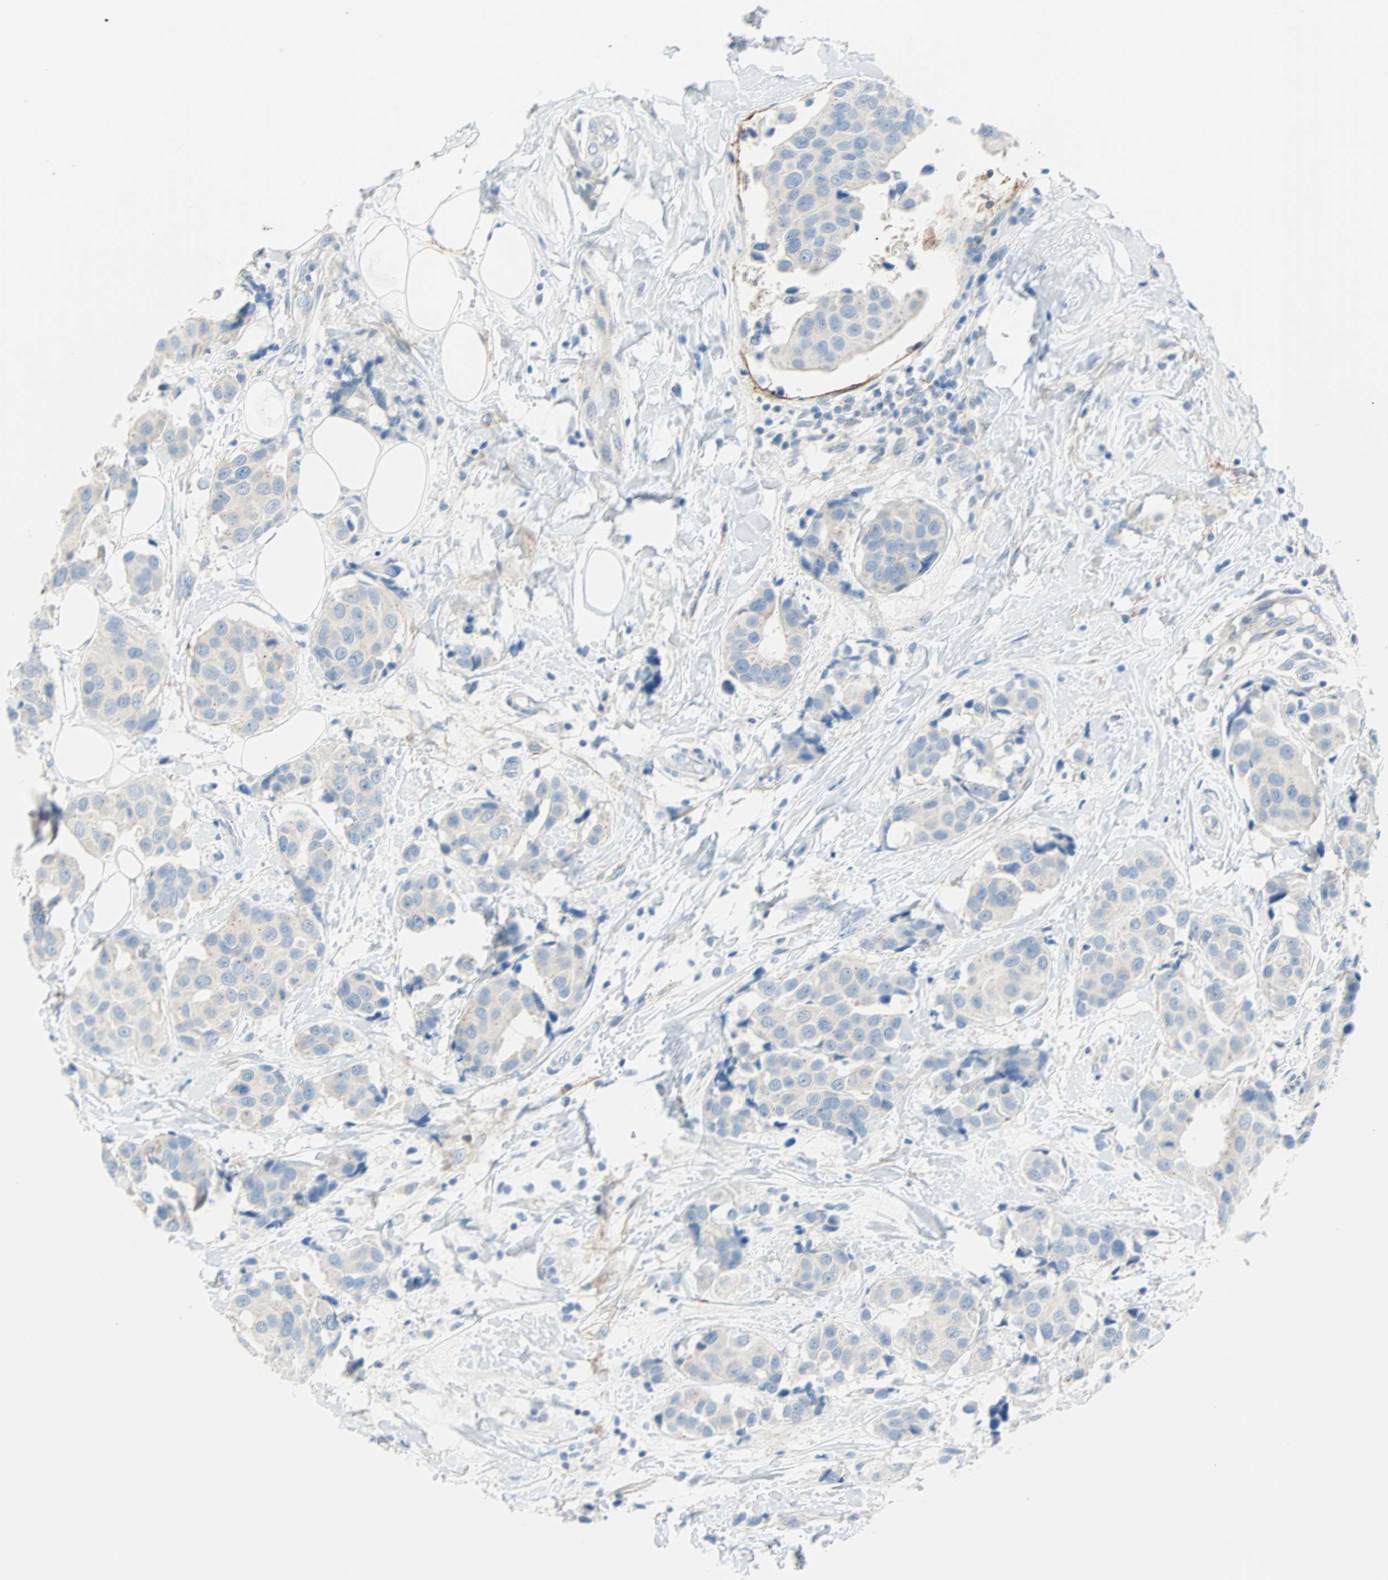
{"staining": {"intensity": "negative", "quantity": "none", "location": "none"}, "tissue": "breast cancer", "cell_type": "Tumor cells", "image_type": "cancer", "snomed": [{"axis": "morphology", "description": "Normal tissue, NOS"}, {"axis": "morphology", "description": "Duct carcinoma"}, {"axis": "topography", "description": "Breast"}], "caption": "High power microscopy photomicrograph of an IHC micrograph of breast cancer, revealing no significant expression in tumor cells.", "gene": "PDPN", "patient": {"sex": "female", "age": 39}}